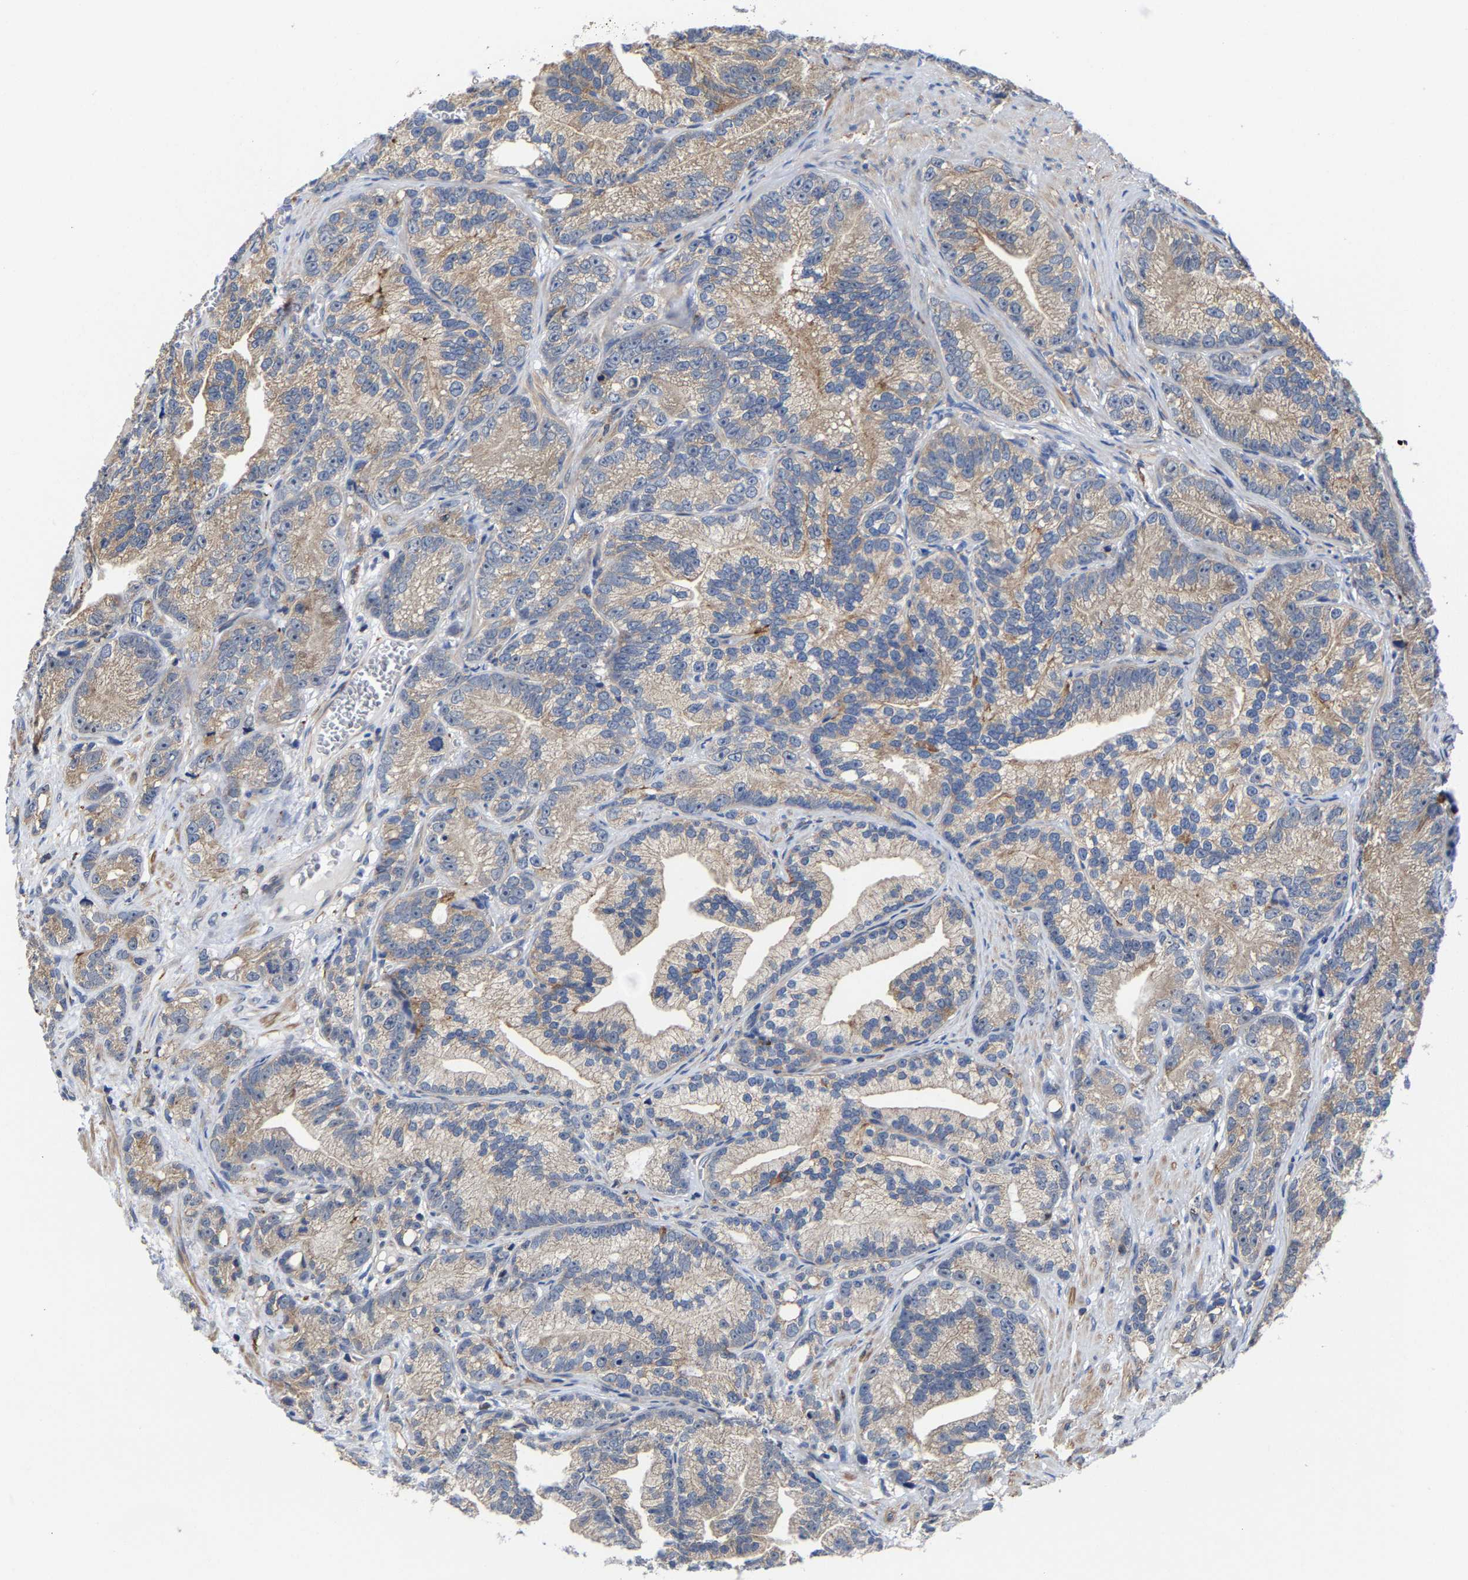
{"staining": {"intensity": "weak", "quantity": ">75%", "location": "cytoplasmic/membranous"}, "tissue": "prostate cancer", "cell_type": "Tumor cells", "image_type": "cancer", "snomed": [{"axis": "morphology", "description": "Adenocarcinoma, Low grade"}, {"axis": "topography", "description": "Prostate"}], "caption": "This micrograph demonstrates immunohistochemistry staining of human prostate adenocarcinoma (low-grade), with low weak cytoplasmic/membranous expression in approximately >75% of tumor cells.", "gene": "PFKFB3", "patient": {"sex": "male", "age": 89}}